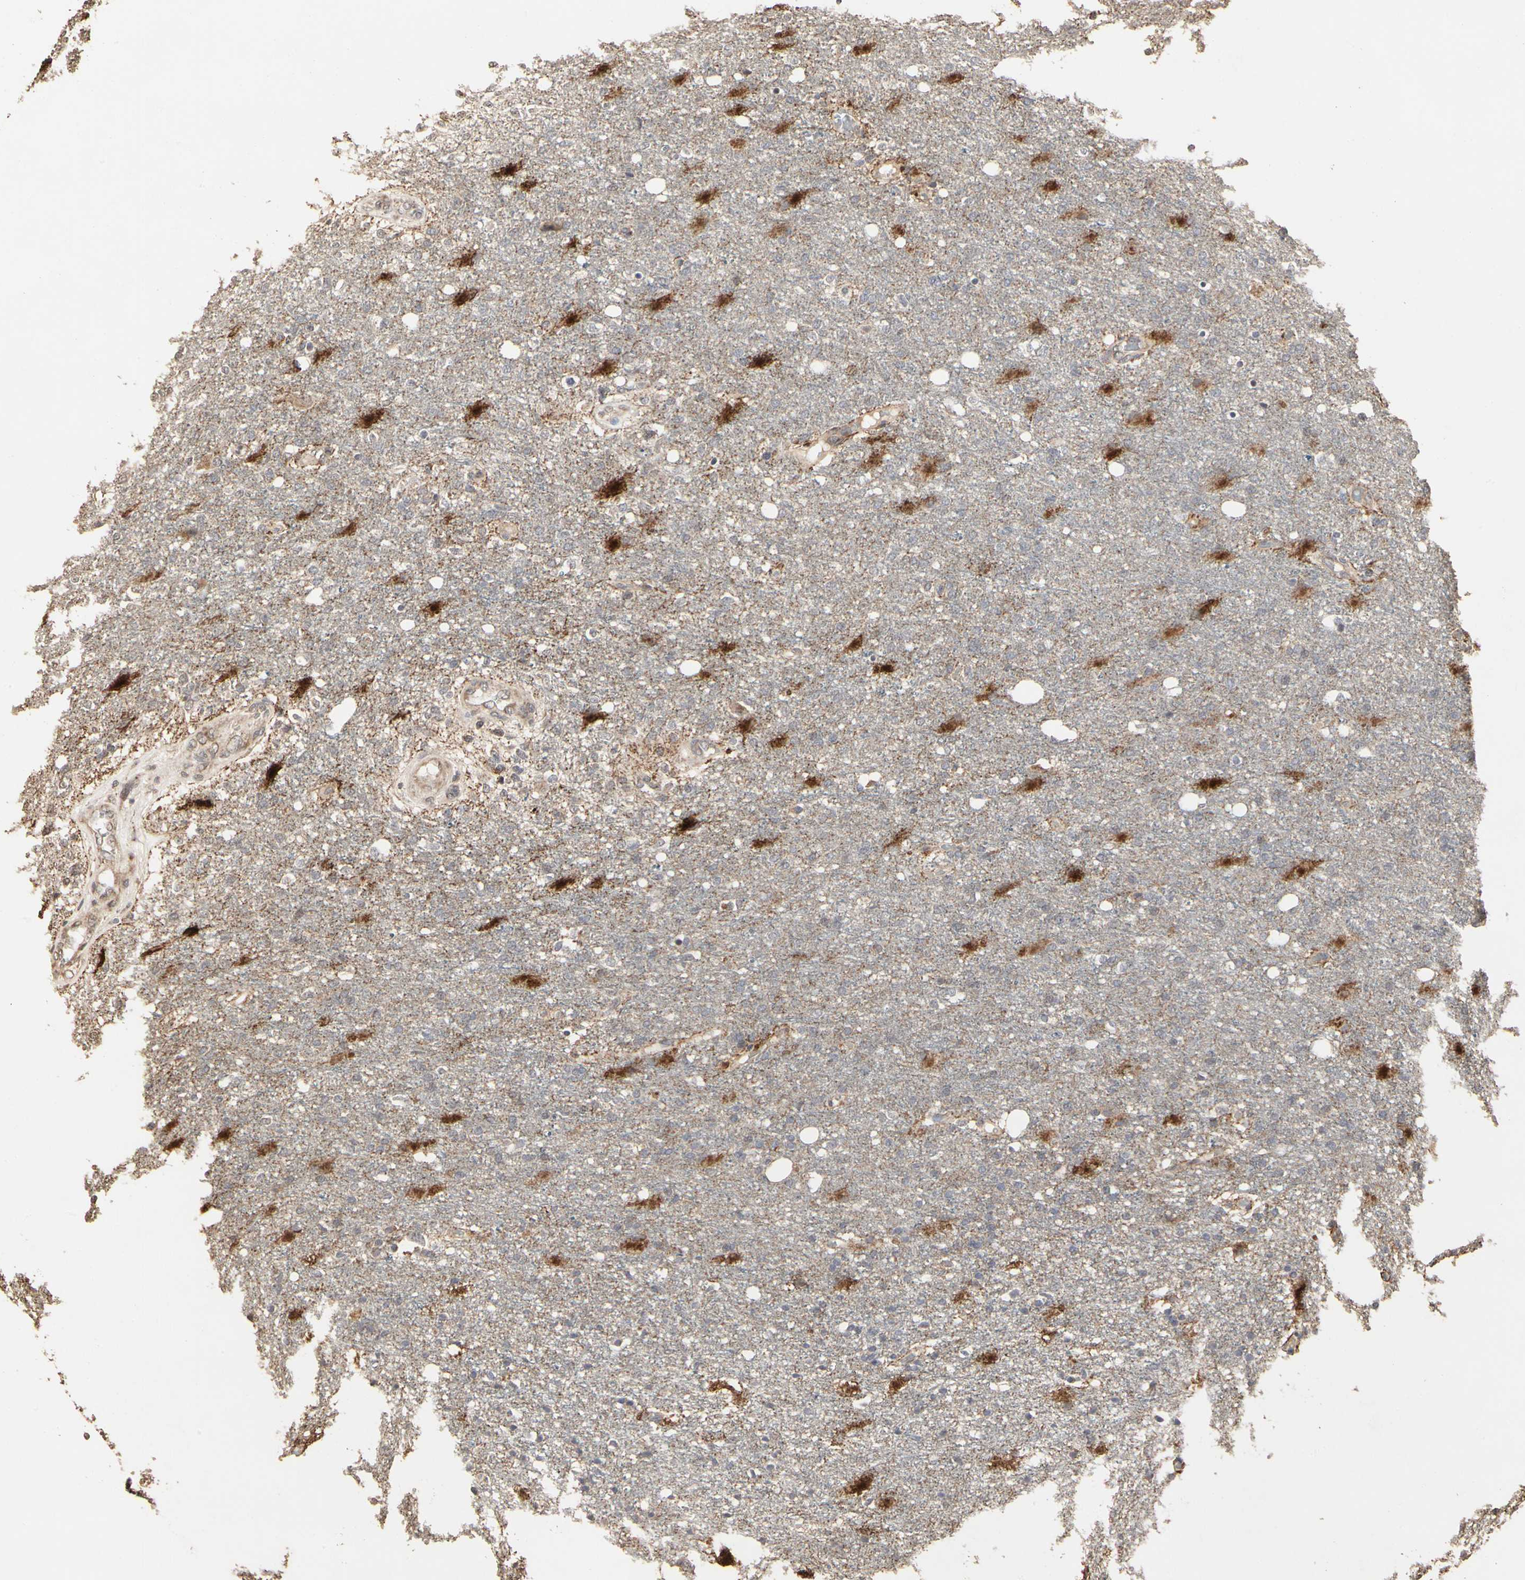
{"staining": {"intensity": "strong", "quantity": "<25%", "location": "cytoplasmic/membranous"}, "tissue": "glioma", "cell_type": "Tumor cells", "image_type": "cancer", "snomed": [{"axis": "morphology", "description": "Normal tissue, NOS"}, {"axis": "morphology", "description": "Glioma, malignant, High grade"}, {"axis": "topography", "description": "Cerebral cortex"}], "caption": "The image reveals staining of glioma, revealing strong cytoplasmic/membranous protein positivity (brown color) within tumor cells.", "gene": "TAOK1", "patient": {"sex": "male", "age": 77}}